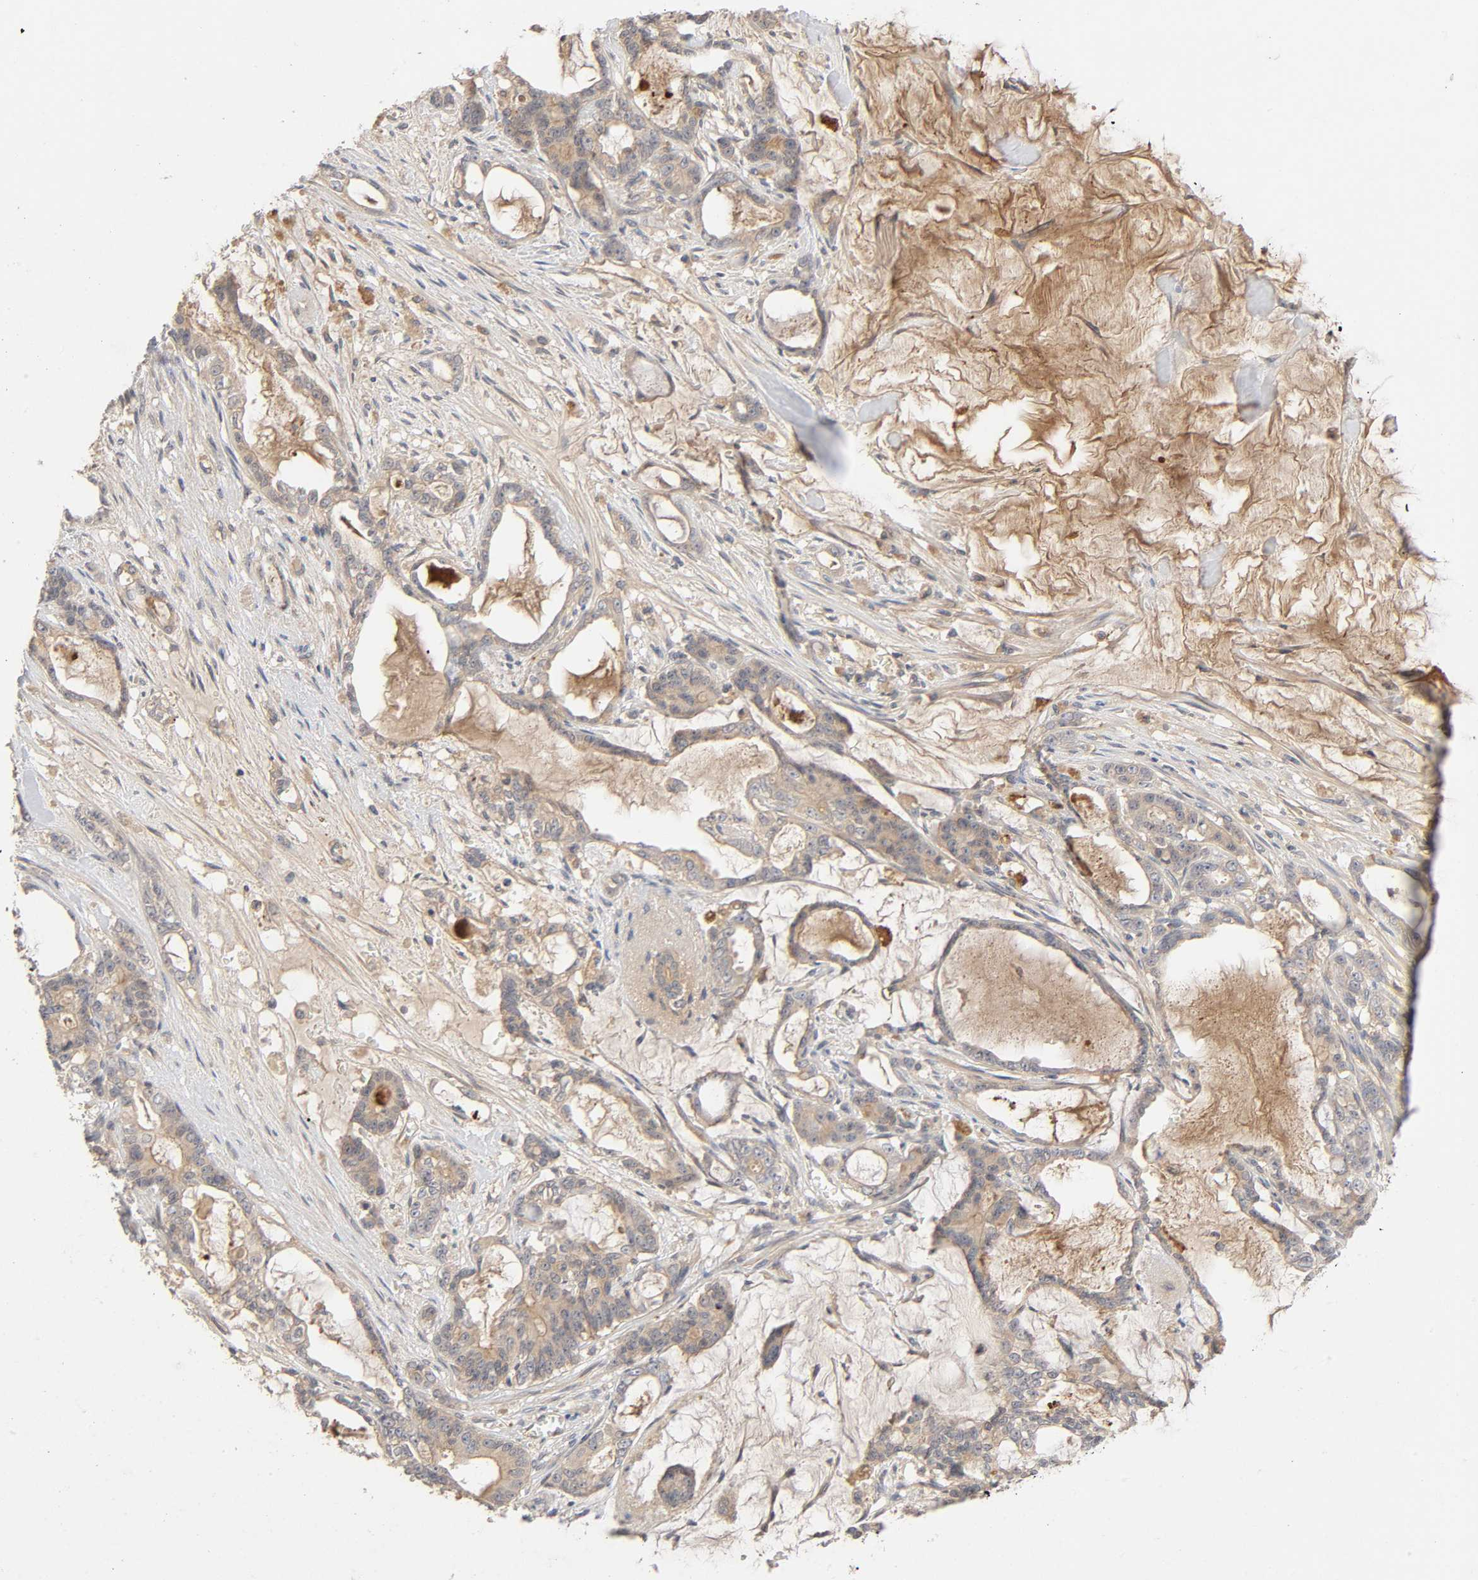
{"staining": {"intensity": "moderate", "quantity": ">75%", "location": "cytoplasmic/membranous"}, "tissue": "pancreatic cancer", "cell_type": "Tumor cells", "image_type": "cancer", "snomed": [{"axis": "morphology", "description": "Adenocarcinoma, NOS"}, {"axis": "topography", "description": "Pancreas"}], "caption": "Human adenocarcinoma (pancreatic) stained with a protein marker exhibits moderate staining in tumor cells.", "gene": "CPB2", "patient": {"sex": "female", "age": 73}}